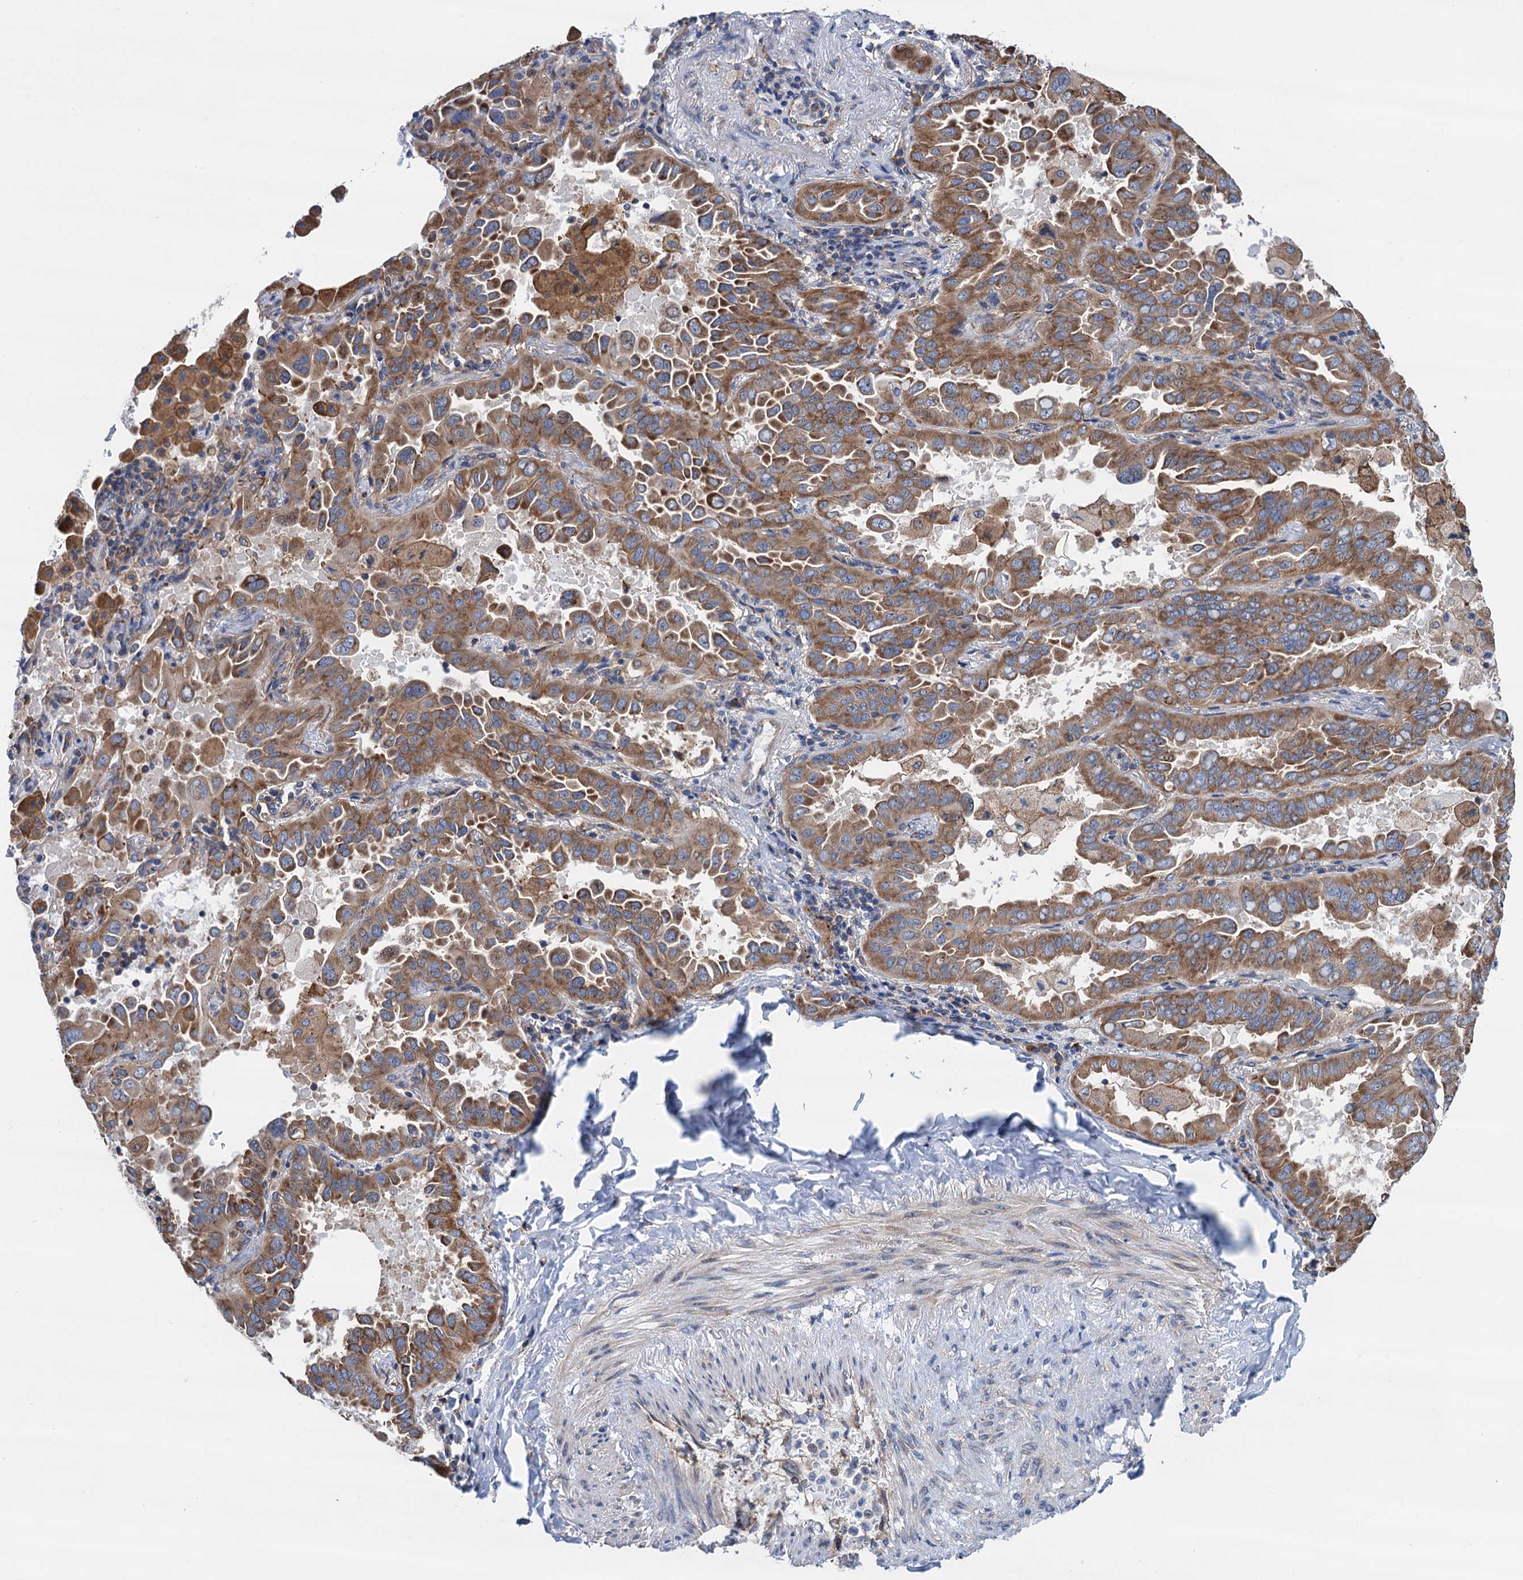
{"staining": {"intensity": "moderate", "quantity": ">75%", "location": "cytoplasmic/membranous"}, "tissue": "lung cancer", "cell_type": "Tumor cells", "image_type": "cancer", "snomed": [{"axis": "morphology", "description": "Adenocarcinoma, NOS"}, {"axis": "topography", "description": "Lung"}], "caption": "IHC (DAB) staining of human lung cancer displays moderate cytoplasmic/membranous protein expression in approximately >75% of tumor cells.", "gene": "SLC12A7", "patient": {"sex": "male", "age": 64}}